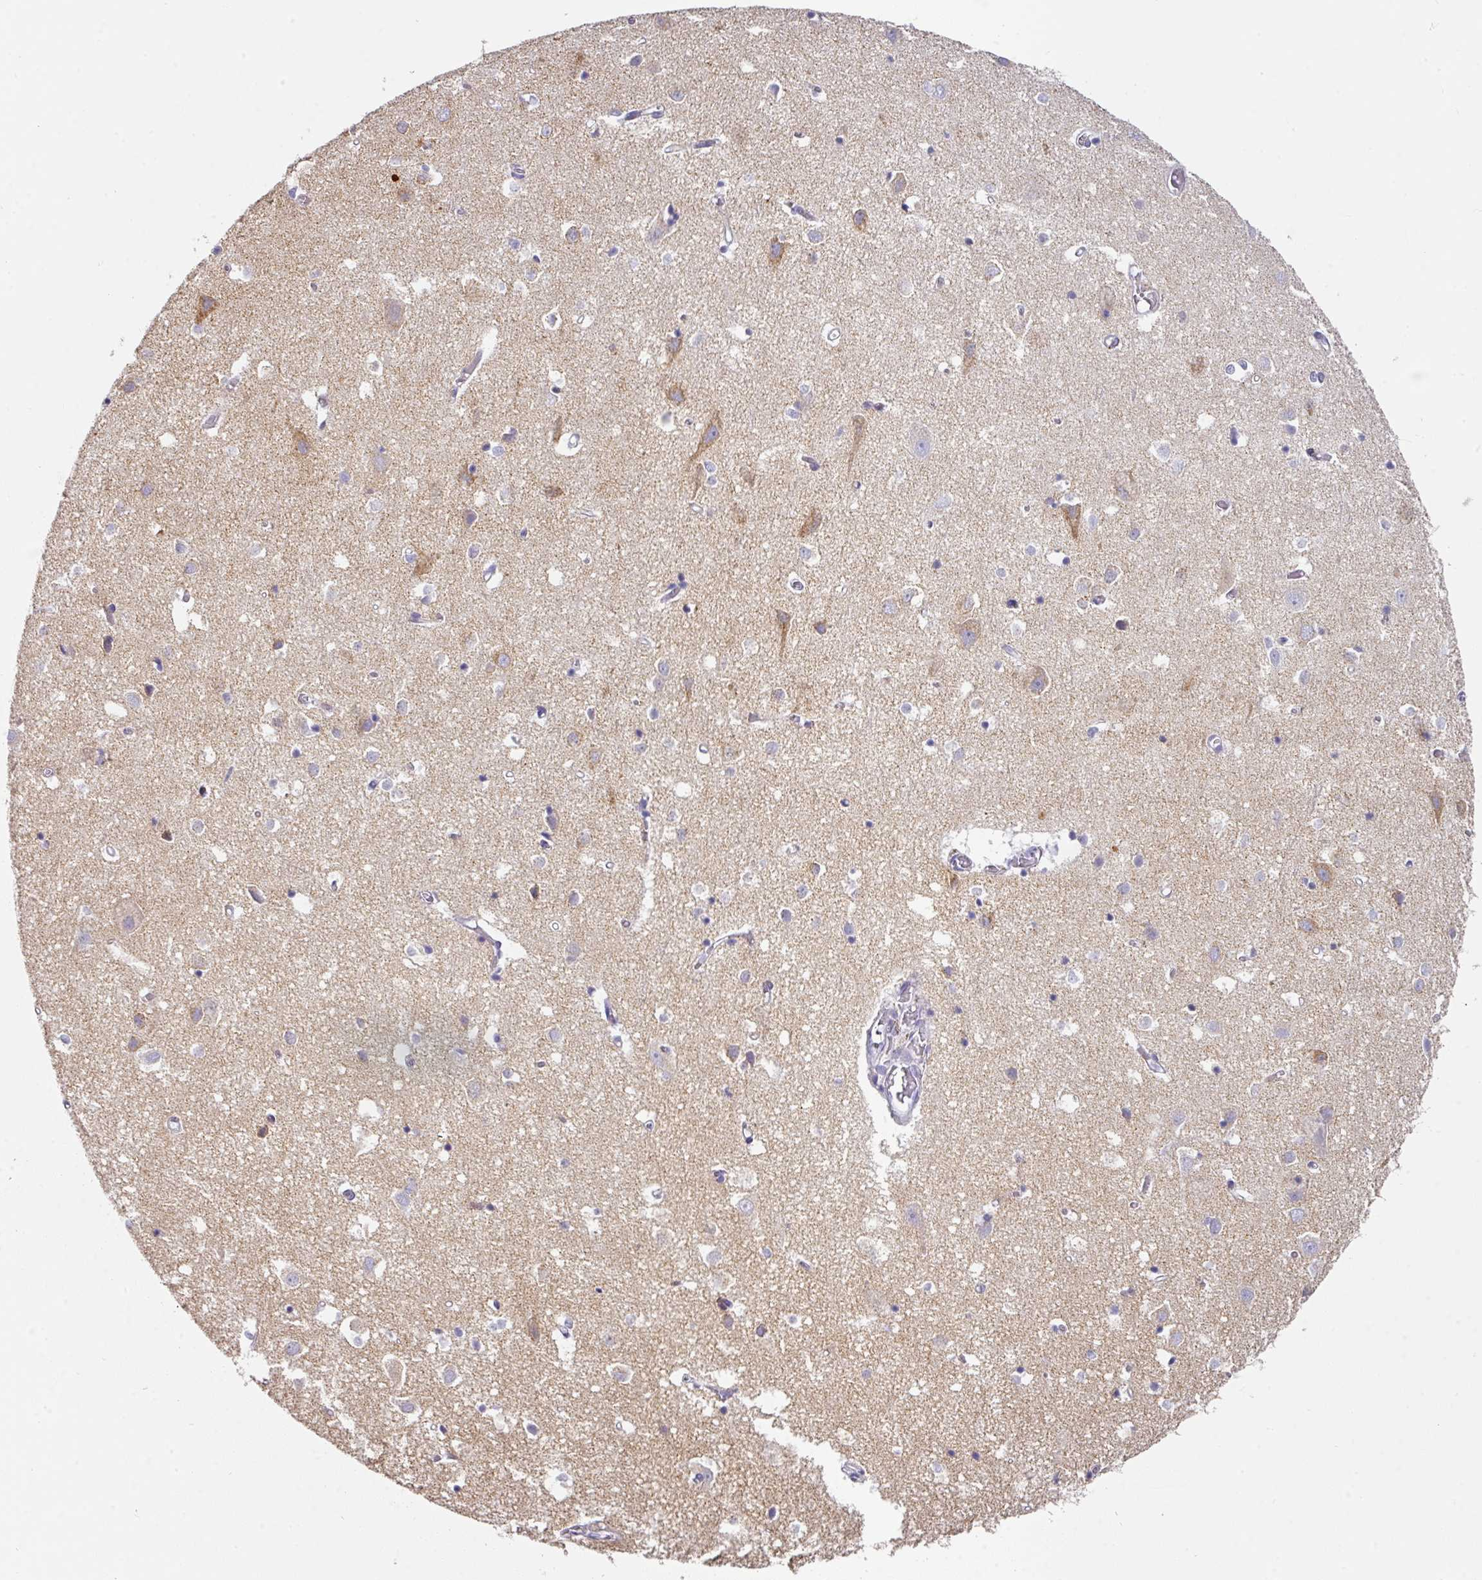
{"staining": {"intensity": "negative", "quantity": "none", "location": "none"}, "tissue": "cerebral cortex", "cell_type": "Endothelial cells", "image_type": "normal", "snomed": [{"axis": "morphology", "description": "Normal tissue, NOS"}, {"axis": "topography", "description": "Cerebral cortex"}], "caption": "Image shows no protein expression in endothelial cells of normal cerebral cortex.", "gene": "ANKRD29", "patient": {"sex": "male", "age": 70}}